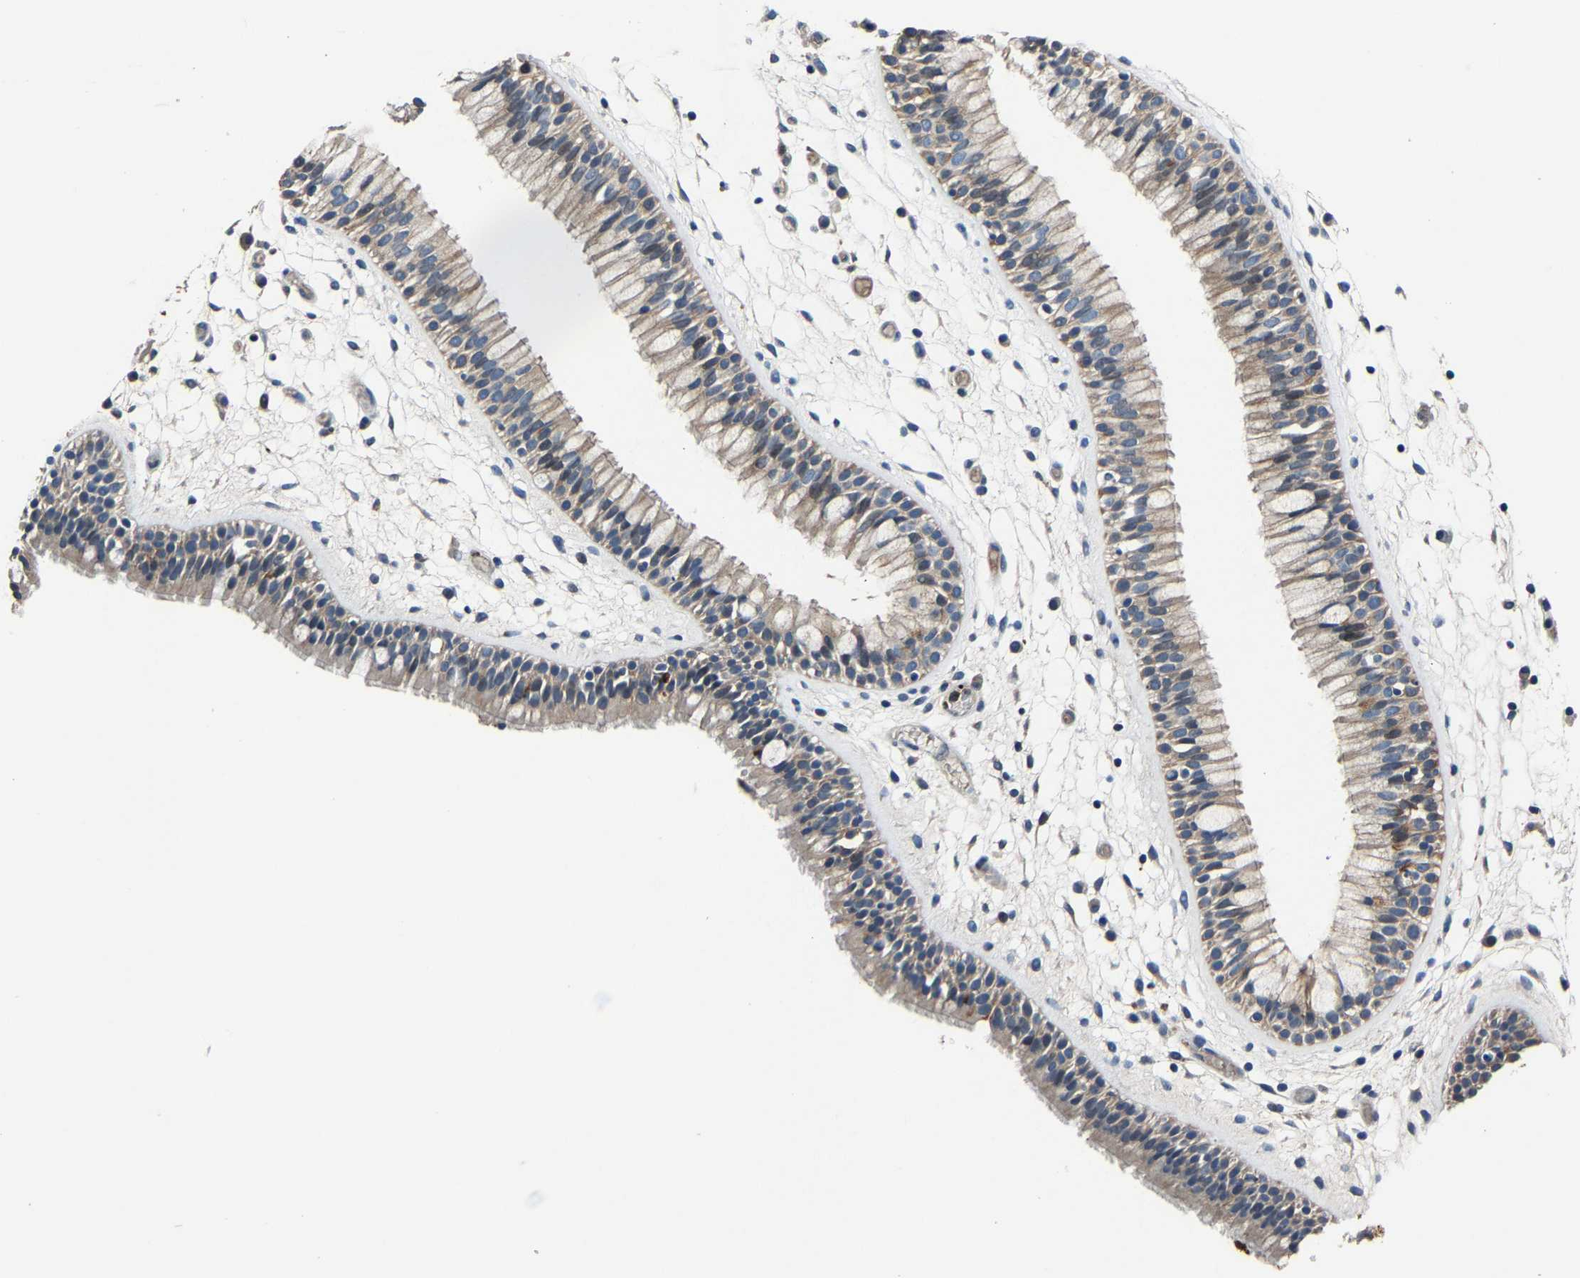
{"staining": {"intensity": "weak", "quantity": ">75%", "location": "cytoplasmic/membranous"}, "tissue": "nasopharynx", "cell_type": "Respiratory epithelial cells", "image_type": "normal", "snomed": [{"axis": "morphology", "description": "Normal tissue, NOS"}, {"axis": "morphology", "description": "Inflammation, NOS"}, {"axis": "topography", "description": "Nasopharynx"}], "caption": "Weak cytoplasmic/membranous staining for a protein is seen in approximately >75% of respiratory epithelial cells of normal nasopharynx using immunohistochemistry.", "gene": "PCNX2", "patient": {"sex": "male", "age": 48}}